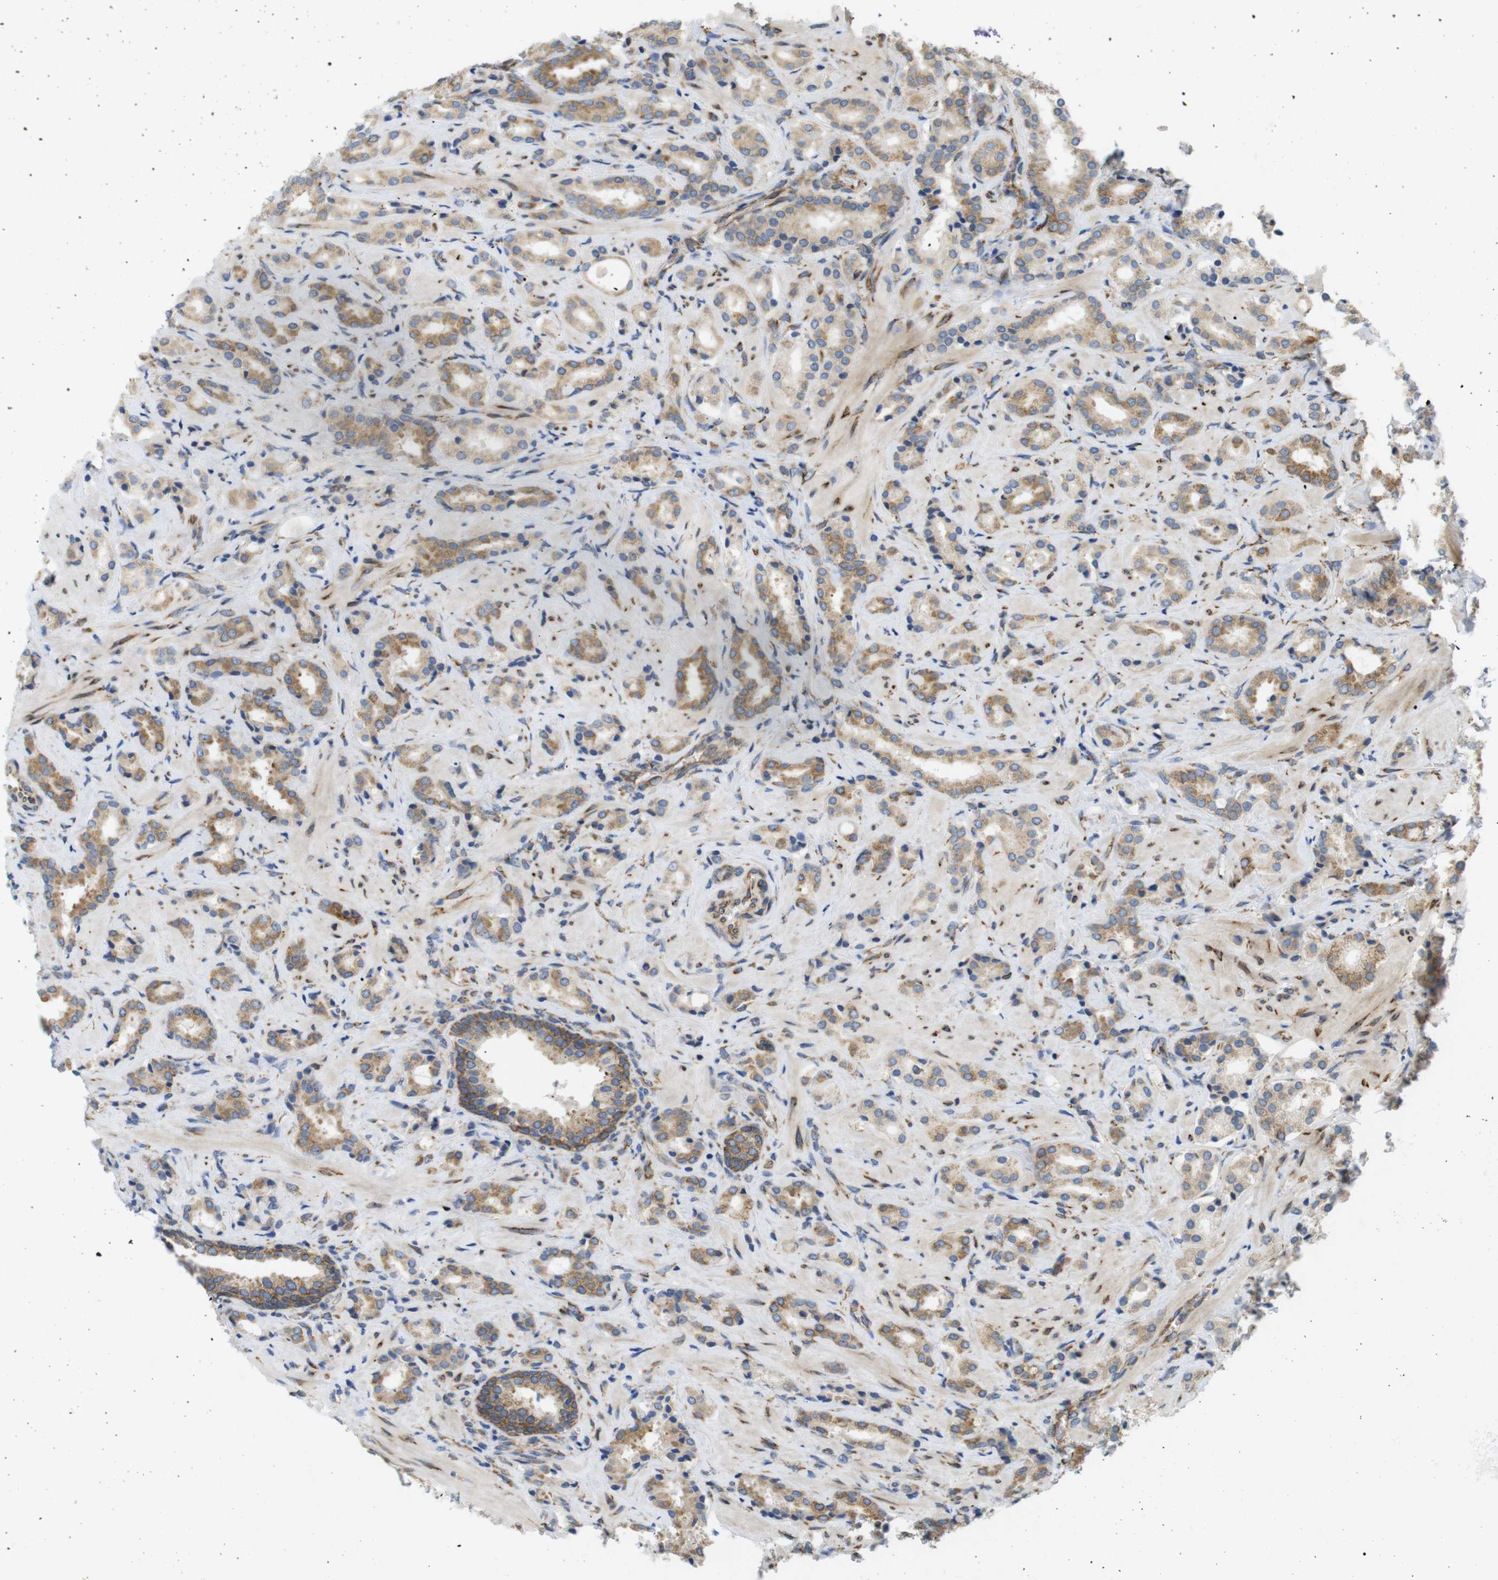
{"staining": {"intensity": "moderate", "quantity": ">75%", "location": "cytoplasmic/membranous"}, "tissue": "prostate cancer", "cell_type": "Tumor cells", "image_type": "cancer", "snomed": [{"axis": "morphology", "description": "Adenocarcinoma, High grade"}, {"axis": "topography", "description": "Prostate"}], "caption": "This is an image of immunohistochemistry (IHC) staining of adenocarcinoma (high-grade) (prostate), which shows moderate positivity in the cytoplasmic/membranous of tumor cells.", "gene": "PCNX2", "patient": {"sex": "male", "age": 64}}